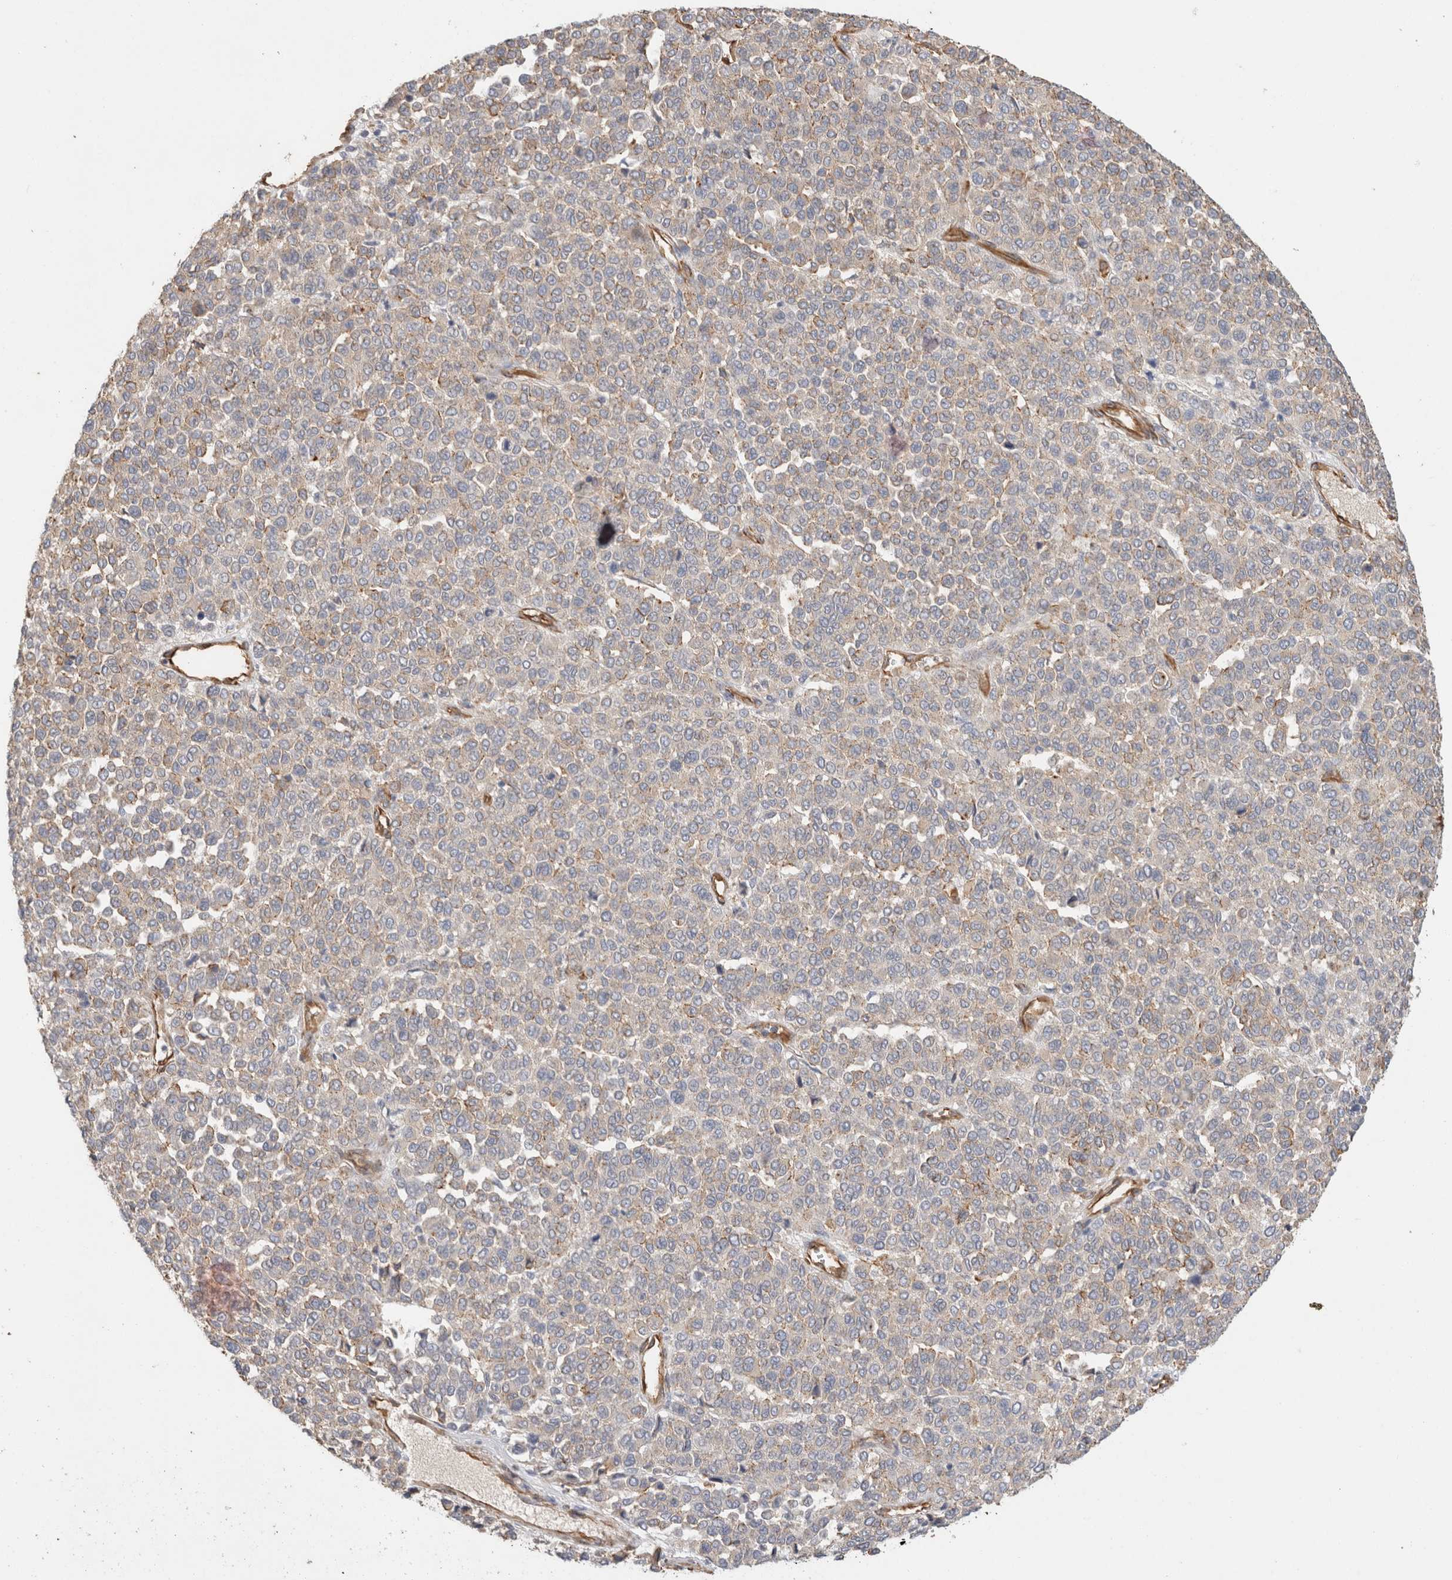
{"staining": {"intensity": "weak", "quantity": "<25%", "location": "cytoplasmic/membranous"}, "tissue": "melanoma", "cell_type": "Tumor cells", "image_type": "cancer", "snomed": [{"axis": "morphology", "description": "Malignant melanoma, Metastatic site"}, {"axis": "topography", "description": "Pancreas"}], "caption": "Immunohistochemistry histopathology image of human malignant melanoma (metastatic site) stained for a protein (brown), which shows no staining in tumor cells.", "gene": "JMJD4", "patient": {"sex": "female", "age": 30}}